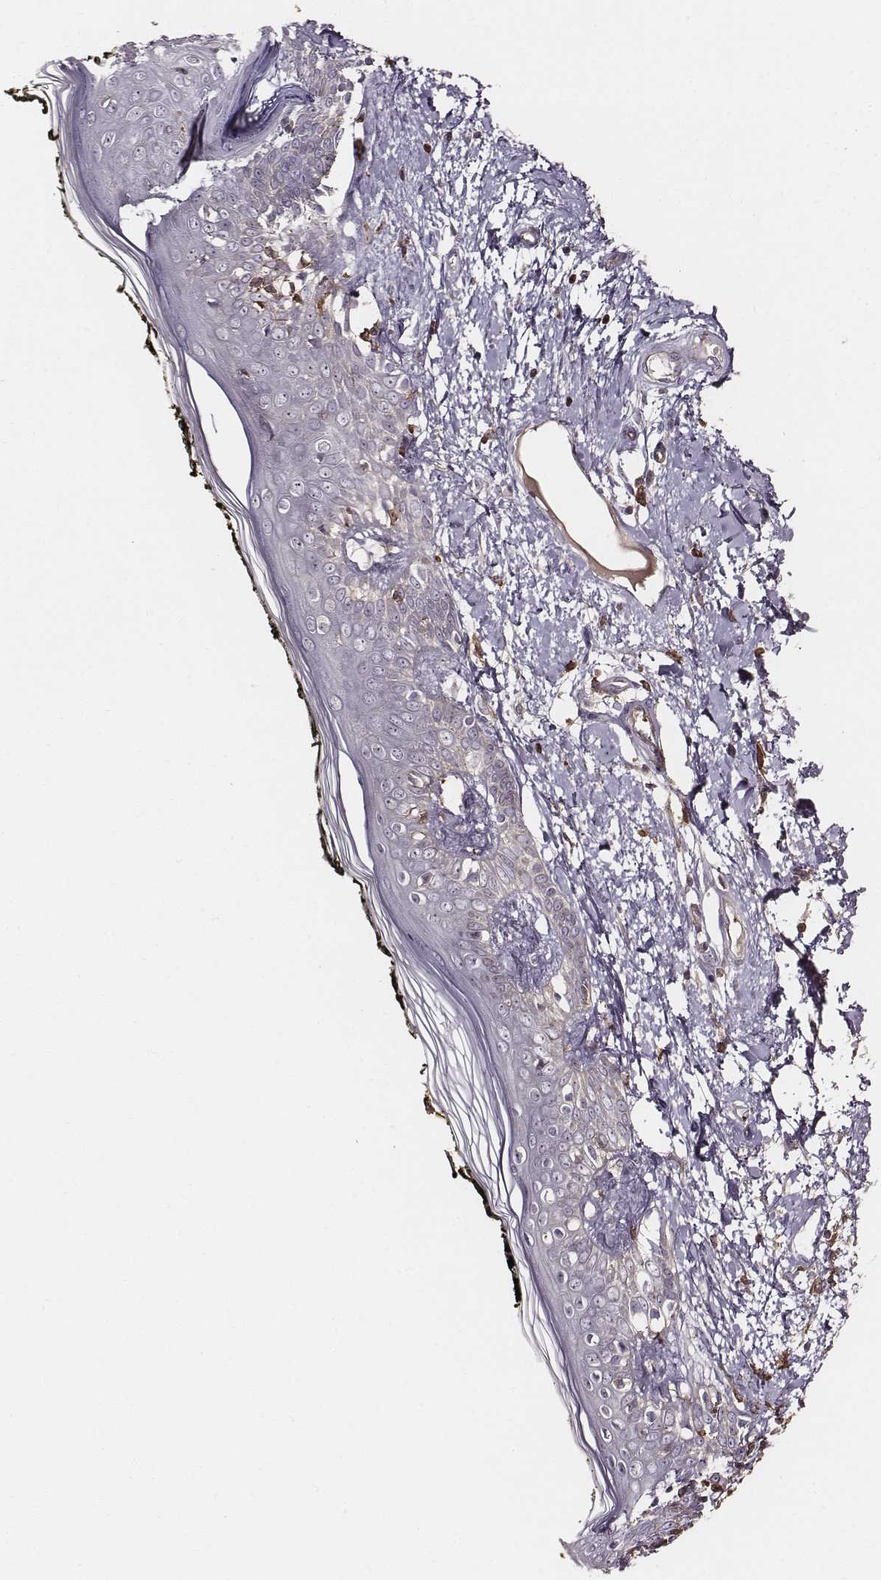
{"staining": {"intensity": "negative", "quantity": "none", "location": "none"}, "tissue": "skin", "cell_type": "Fibroblasts", "image_type": "normal", "snomed": [{"axis": "morphology", "description": "Normal tissue, NOS"}, {"axis": "topography", "description": "Skin"}], "caption": "IHC image of normal human skin stained for a protein (brown), which displays no staining in fibroblasts.", "gene": "ZYX", "patient": {"sex": "male", "age": 76}}